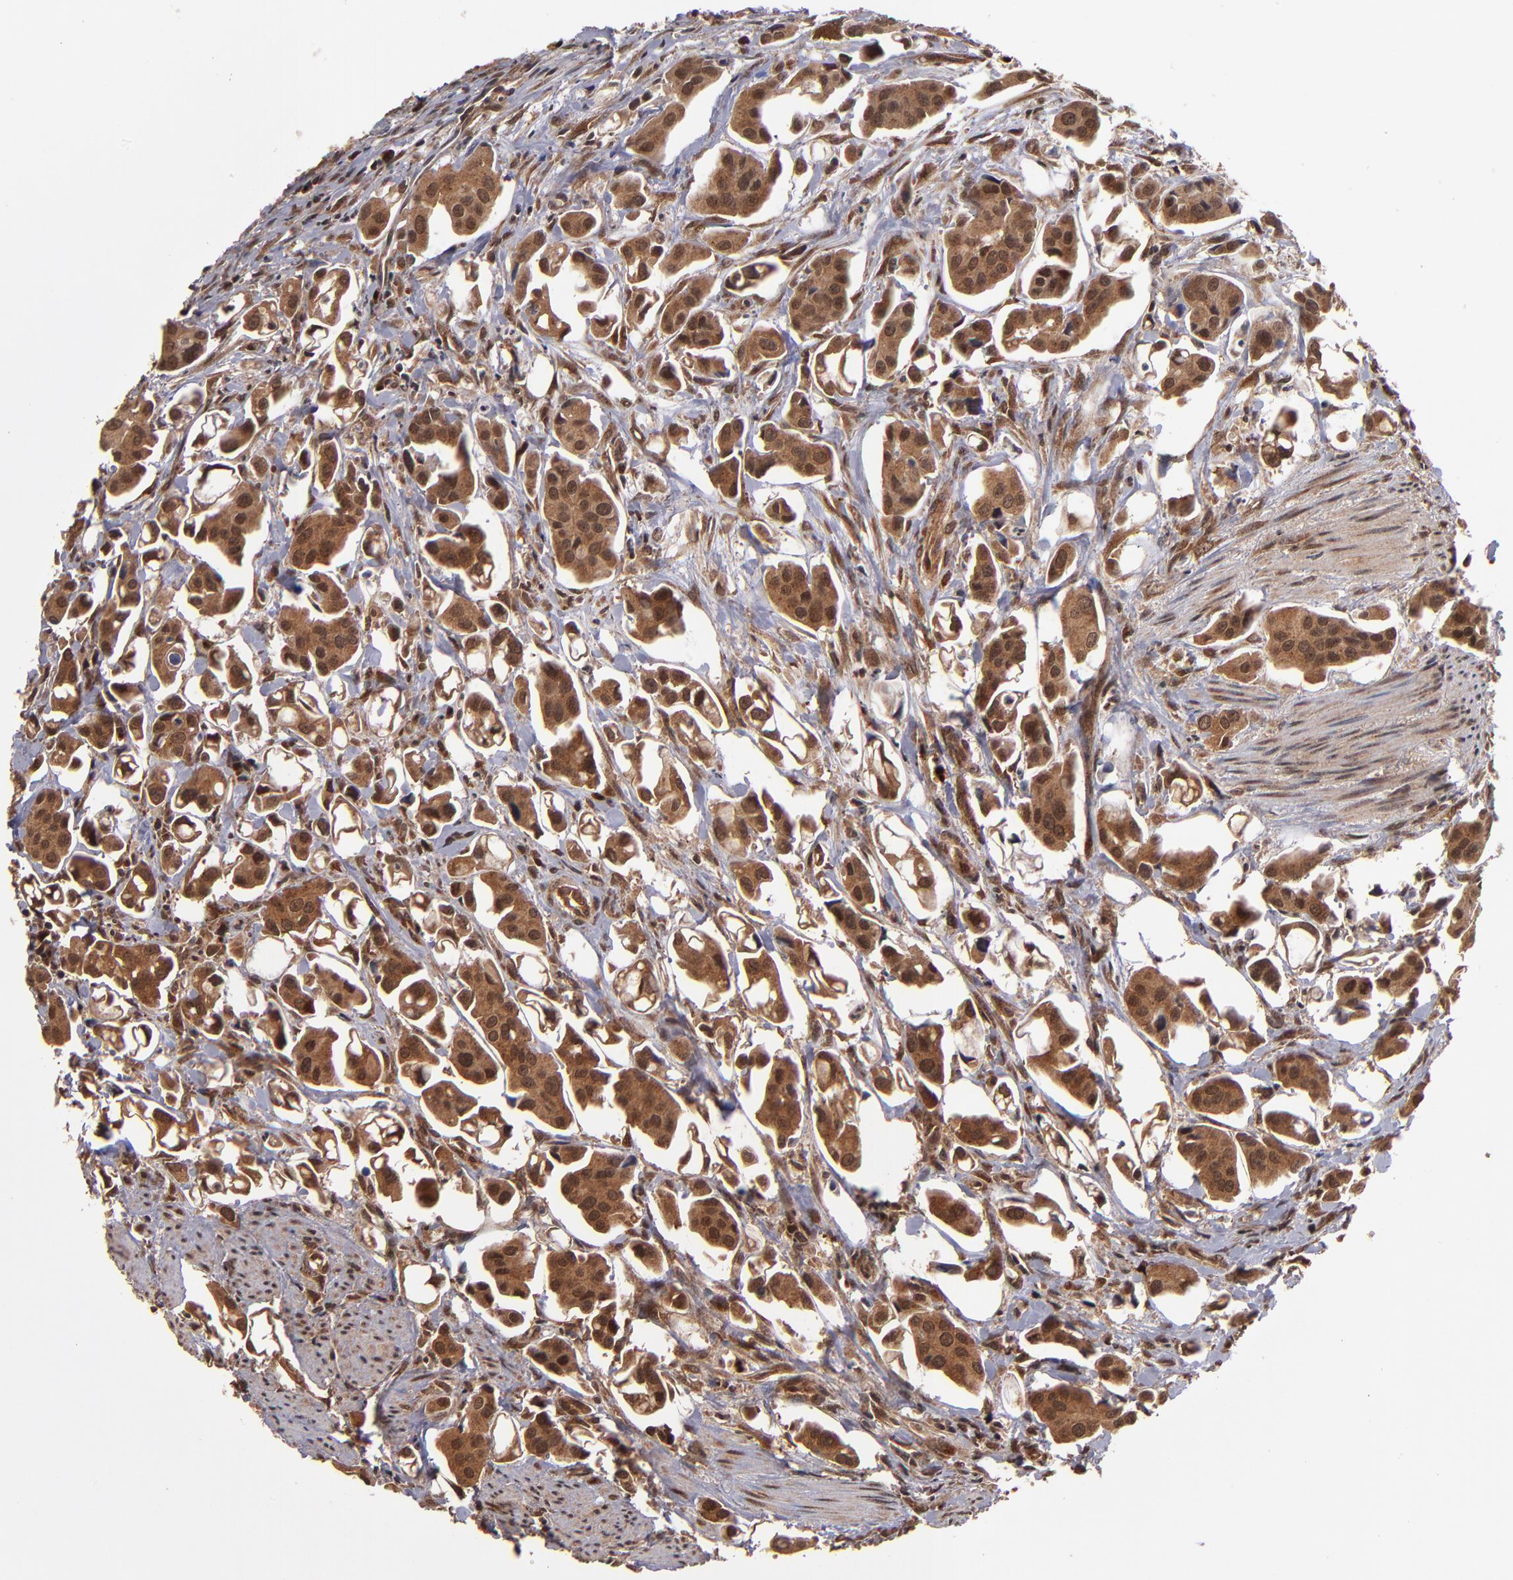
{"staining": {"intensity": "strong", "quantity": ">75%", "location": "cytoplasmic/membranous"}, "tissue": "urothelial cancer", "cell_type": "Tumor cells", "image_type": "cancer", "snomed": [{"axis": "morphology", "description": "Urothelial carcinoma, High grade"}, {"axis": "topography", "description": "Urinary bladder"}], "caption": "Immunohistochemical staining of human urothelial cancer demonstrates high levels of strong cytoplasmic/membranous positivity in about >75% of tumor cells.", "gene": "NFE2L2", "patient": {"sex": "male", "age": 66}}